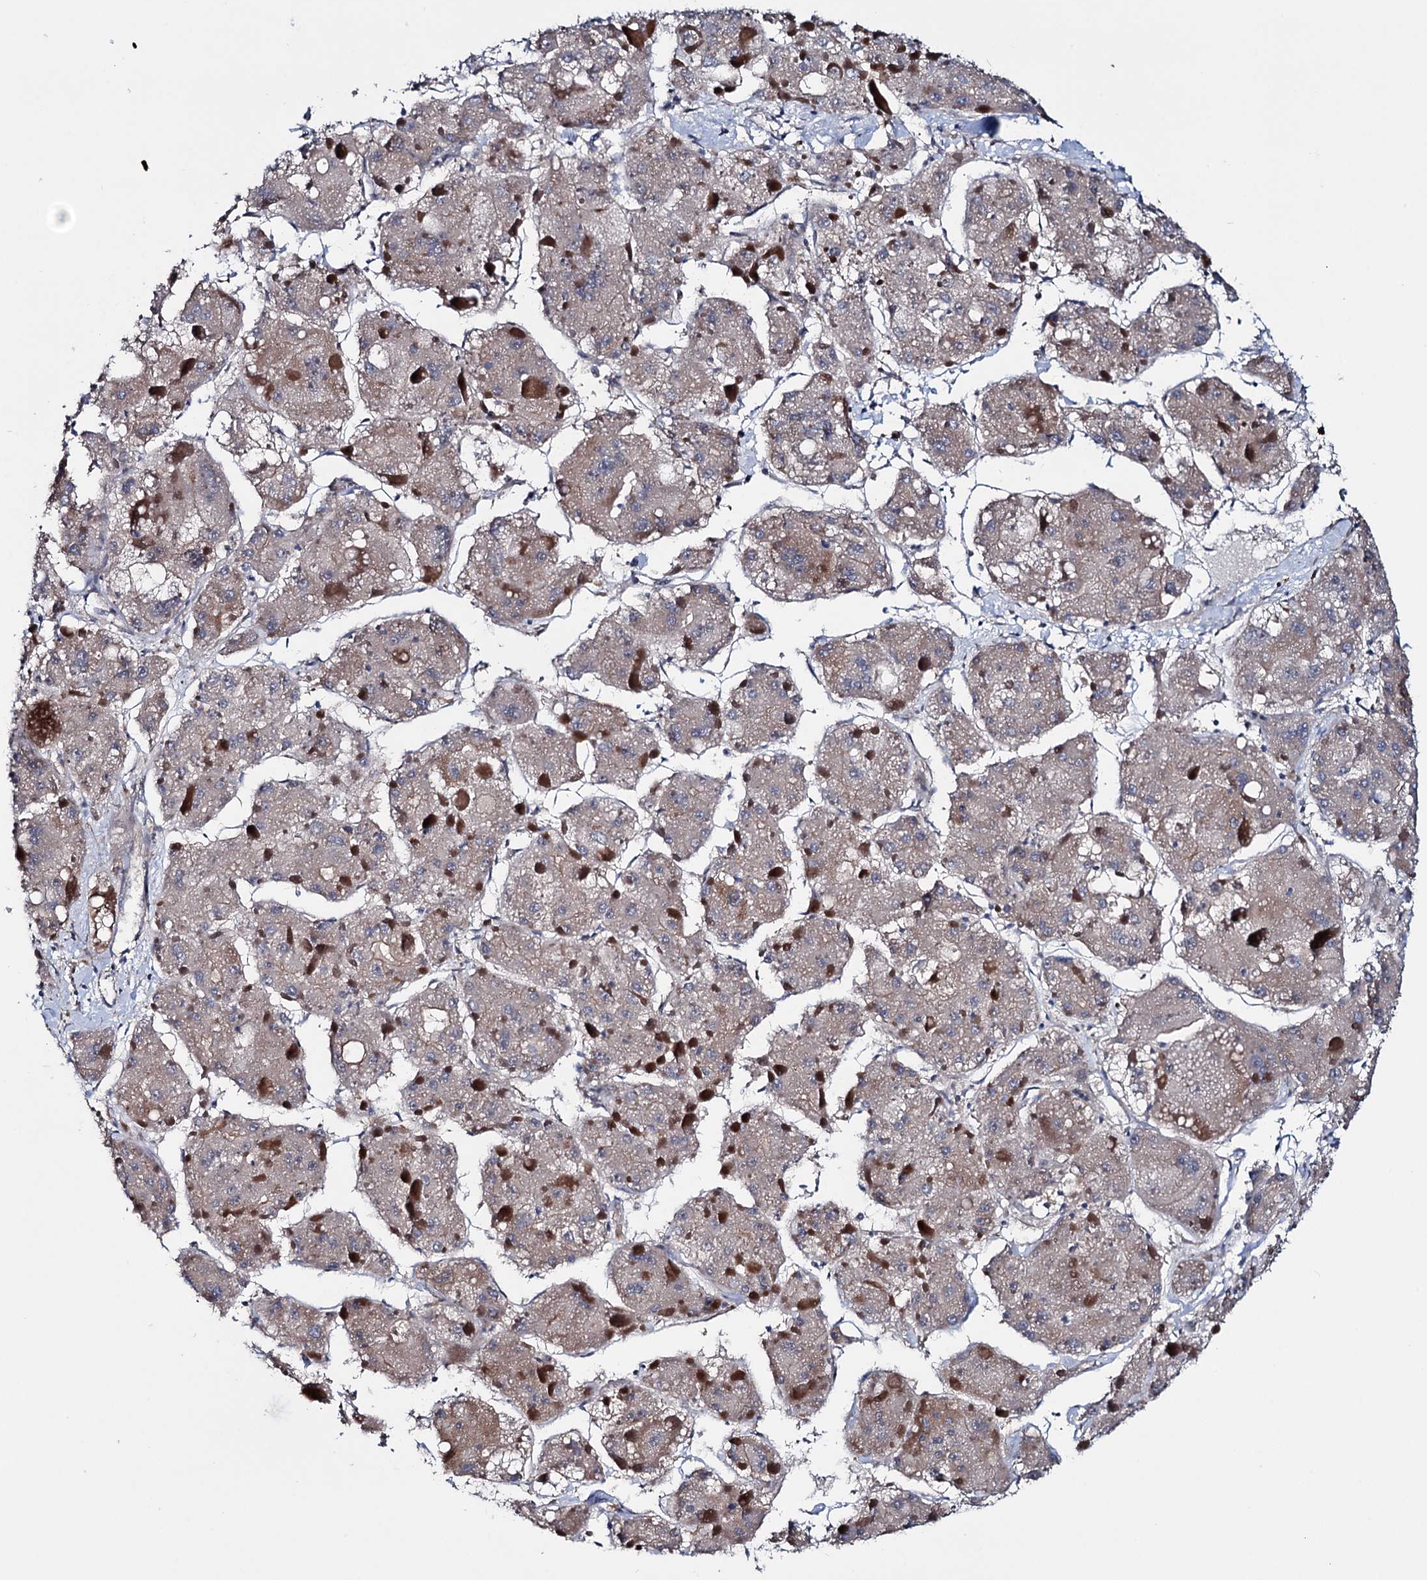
{"staining": {"intensity": "weak", "quantity": "25%-75%", "location": "cytoplasmic/membranous"}, "tissue": "liver cancer", "cell_type": "Tumor cells", "image_type": "cancer", "snomed": [{"axis": "morphology", "description": "Carcinoma, Hepatocellular, NOS"}, {"axis": "topography", "description": "Liver"}], "caption": "Immunohistochemical staining of hepatocellular carcinoma (liver) displays weak cytoplasmic/membranous protein positivity in about 25%-75% of tumor cells.", "gene": "EYA4", "patient": {"sex": "female", "age": 73}}